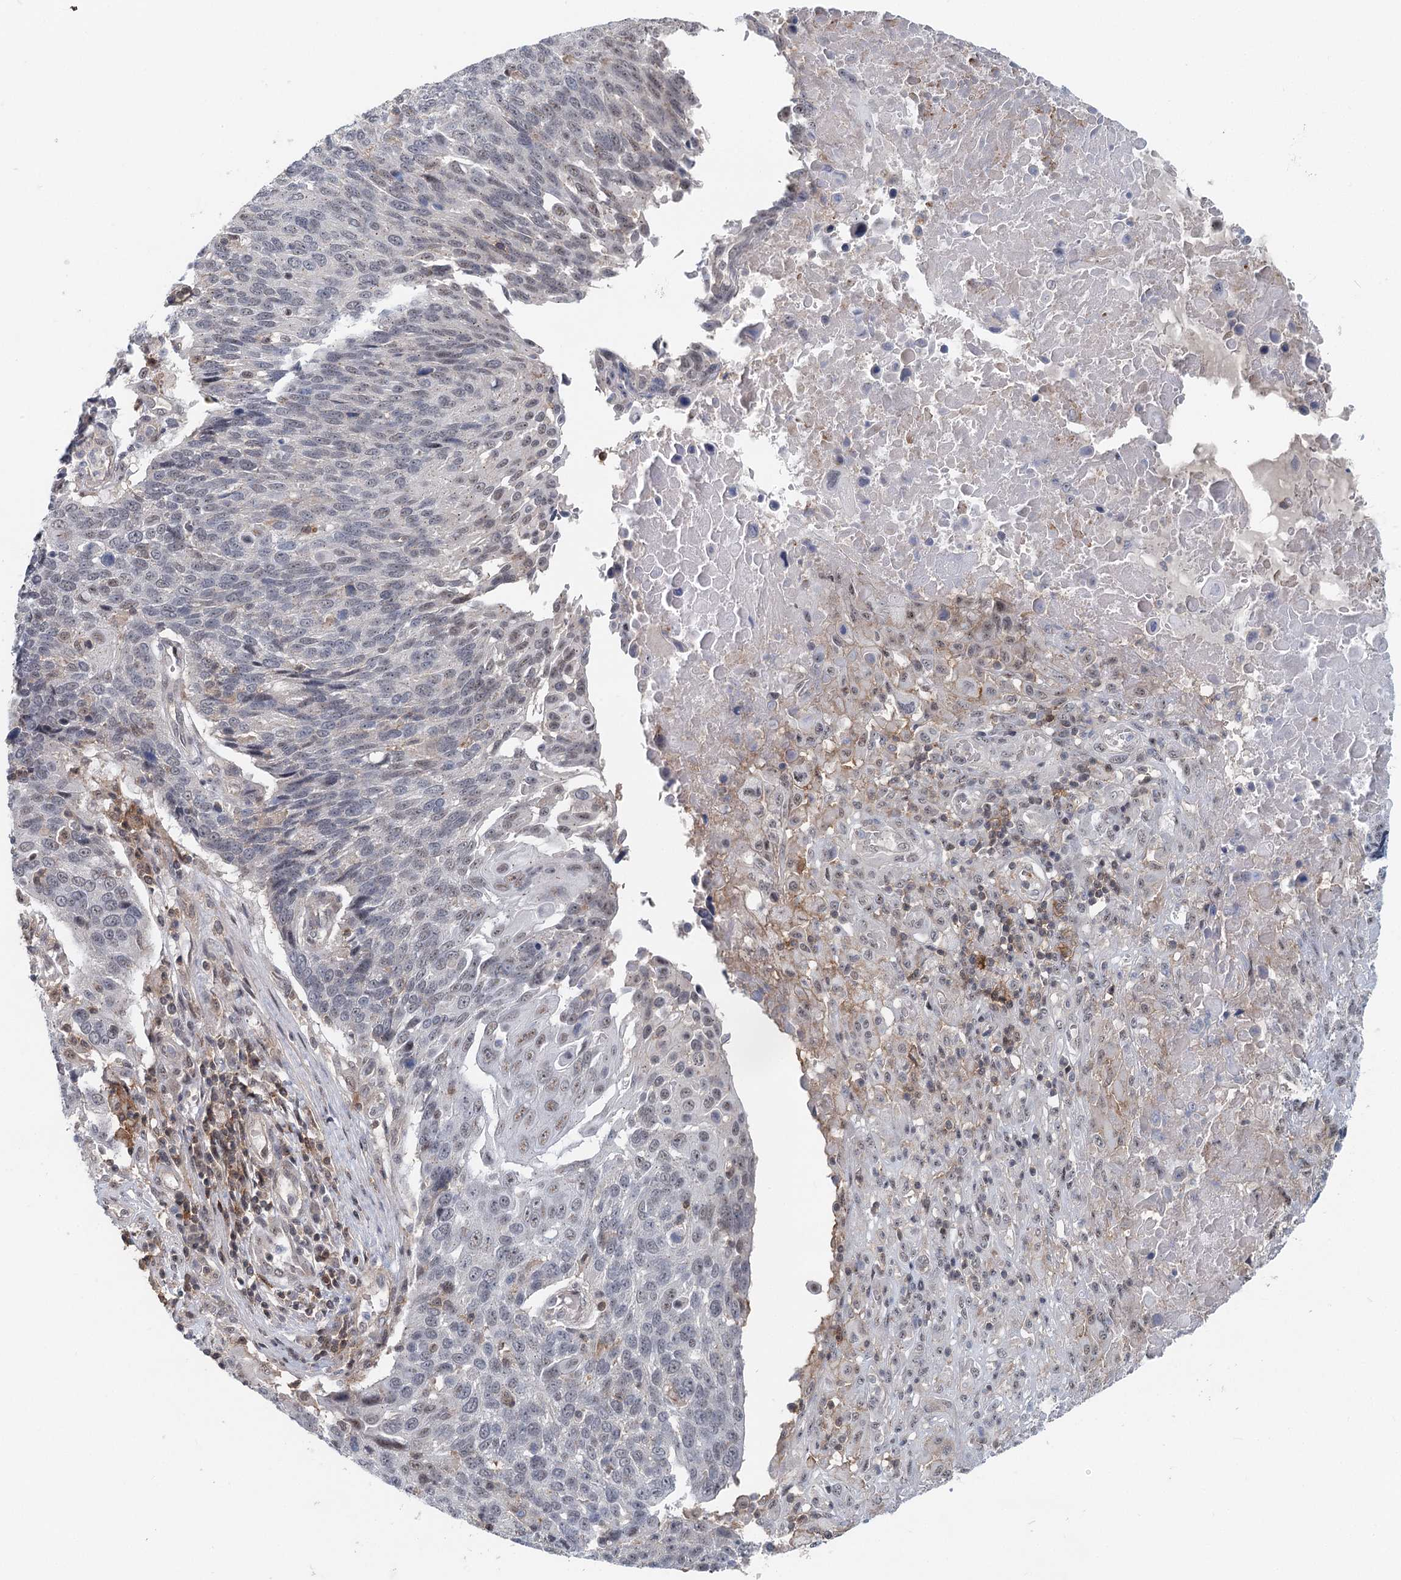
{"staining": {"intensity": "weak", "quantity": "<25%", "location": "nuclear"}, "tissue": "lung cancer", "cell_type": "Tumor cells", "image_type": "cancer", "snomed": [{"axis": "morphology", "description": "Squamous cell carcinoma, NOS"}, {"axis": "topography", "description": "Lung"}], "caption": "Immunohistochemistry photomicrograph of human lung squamous cell carcinoma stained for a protein (brown), which shows no staining in tumor cells. (Immunohistochemistry, brightfield microscopy, high magnification).", "gene": "CDC42SE2", "patient": {"sex": "male", "age": 66}}